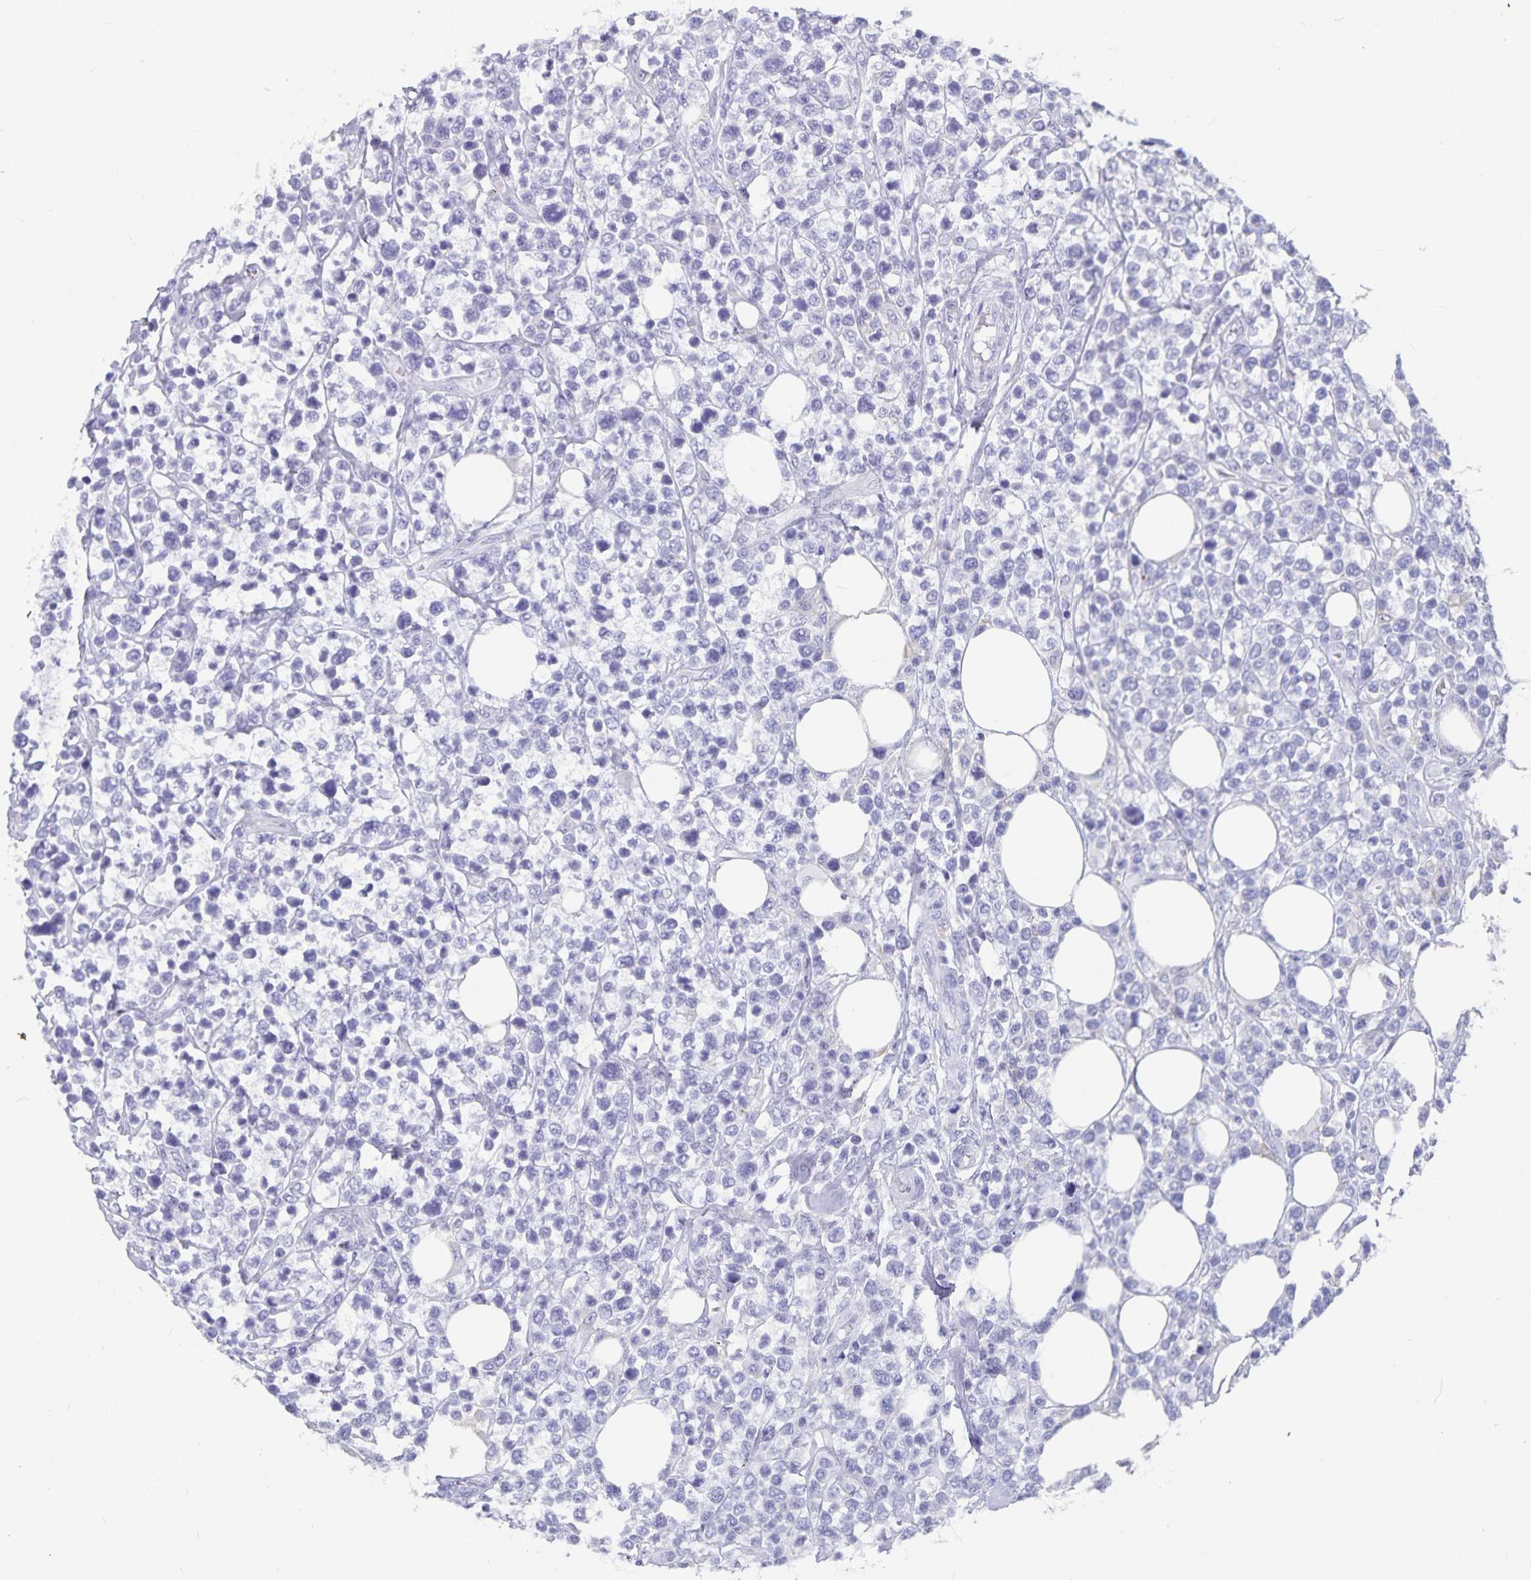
{"staining": {"intensity": "negative", "quantity": "none", "location": "none"}, "tissue": "lymphoma", "cell_type": "Tumor cells", "image_type": "cancer", "snomed": [{"axis": "morphology", "description": "Malignant lymphoma, non-Hodgkin's type, High grade"}, {"axis": "topography", "description": "Soft tissue"}], "caption": "Immunohistochemistry of lymphoma exhibits no expression in tumor cells.", "gene": "PLAC1", "patient": {"sex": "female", "age": 56}}